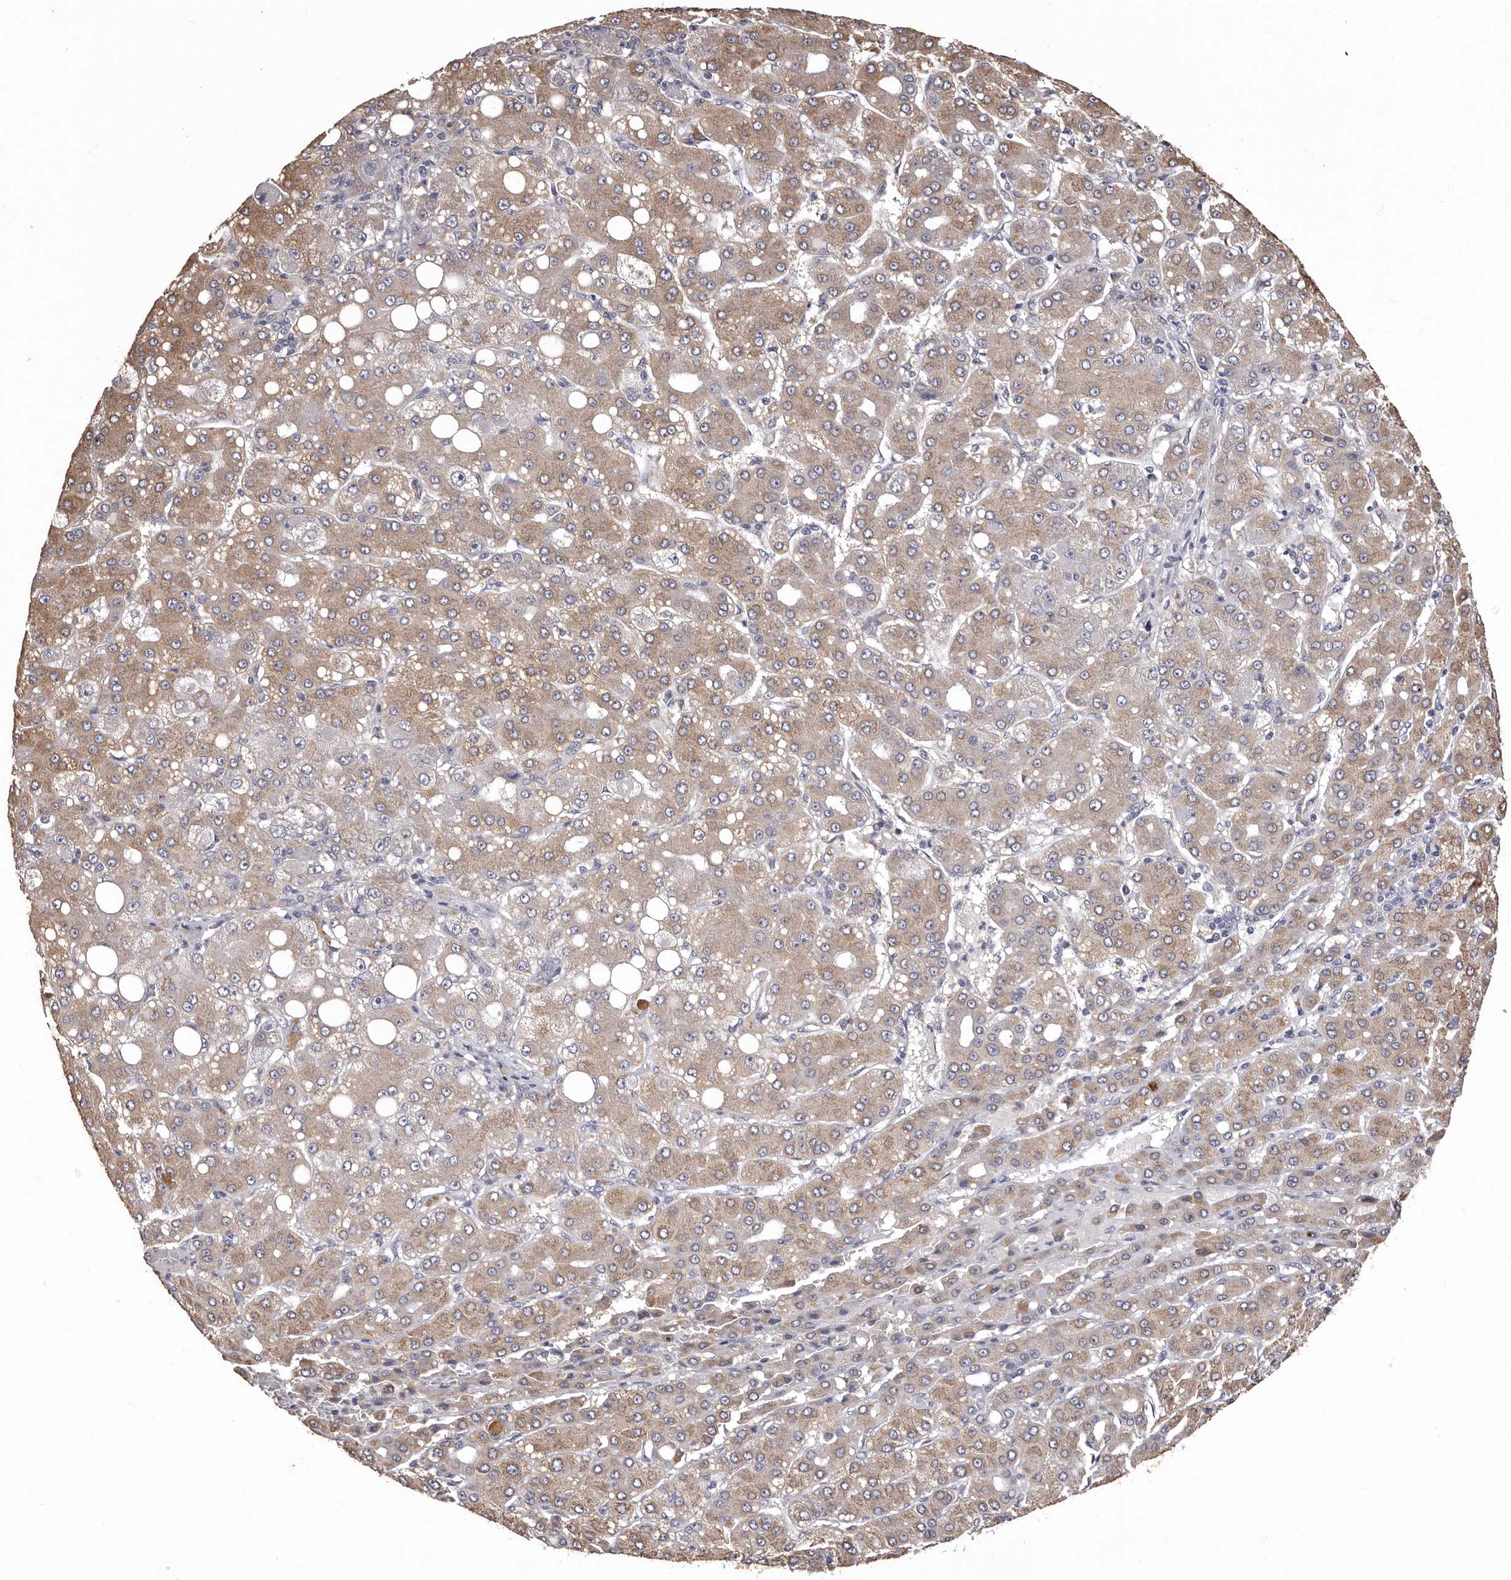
{"staining": {"intensity": "moderate", "quantity": ">75%", "location": "cytoplasmic/membranous"}, "tissue": "liver cancer", "cell_type": "Tumor cells", "image_type": "cancer", "snomed": [{"axis": "morphology", "description": "Carcinoma, Hepatocellular, NOS"}, {"axis": "topography", "description": "Liver"}], "caption": "A brown stain shows moderate cytoplasmic/membranous positivity of a protein in human liver cancer (hepatocellular carcinoma) tumor cells.", "gene": "ETNK1", "patient": {"sex": "male", "age": 65}}